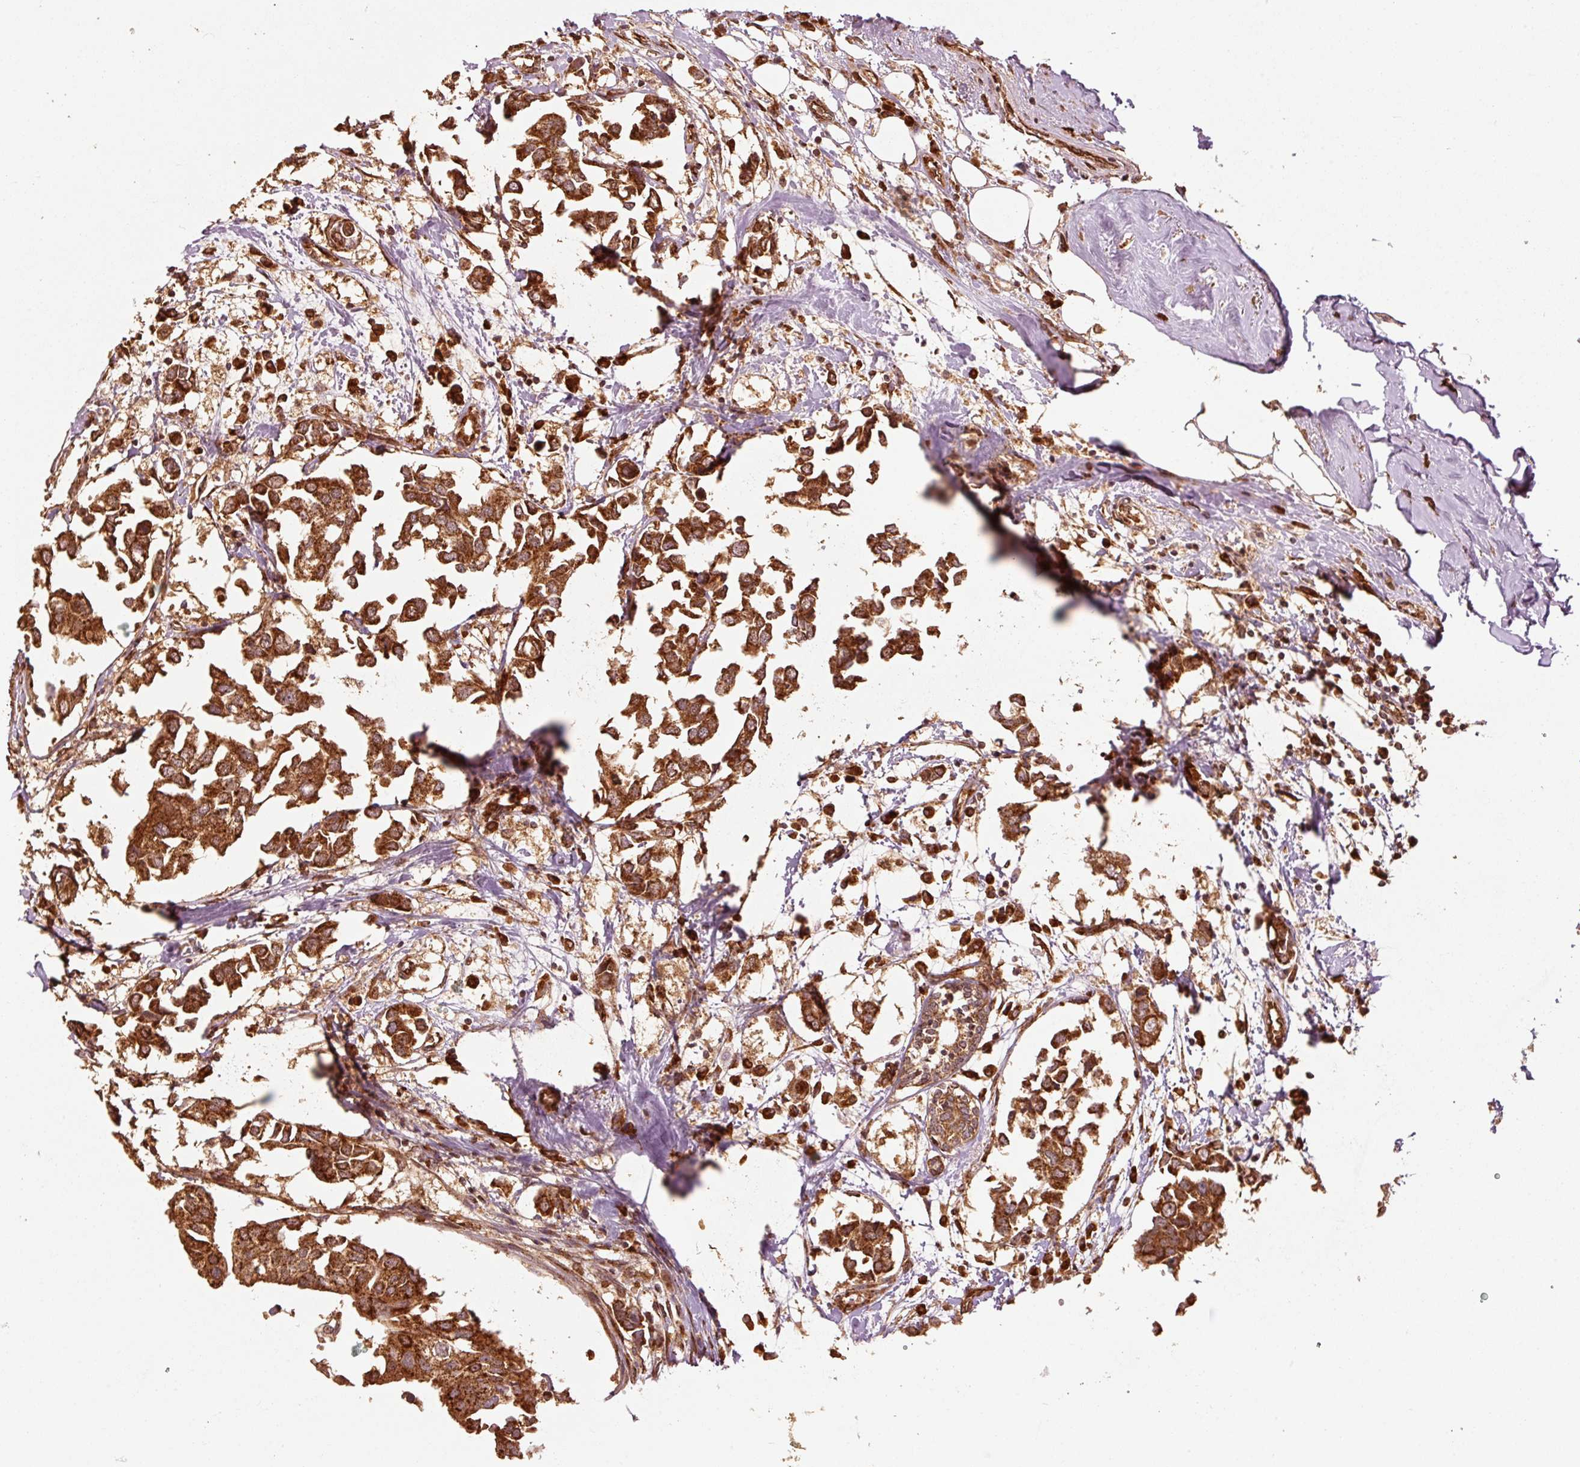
{"staining": {"intensity": "strong", "quantity": ">75%", "location": "cytoplasmic/membranous"}, "tissue": "breast cancer", "cell_type": "Tumor cells", "image_type": "cancer", "snomed": [{"axis": "morphology", "description": "Duct carcinoma"}, {"axis": "topography", "description": "Breast"}], "caption": "DAB immunohistochemical staining of breast cancer (infiltrating ductal carcinoma) shows strong cytoplasmic/membranous protein positivity in about >75% of tumor cells.", "gene": "MRPL16", "patient": {"sex": "female", "age": 83}}